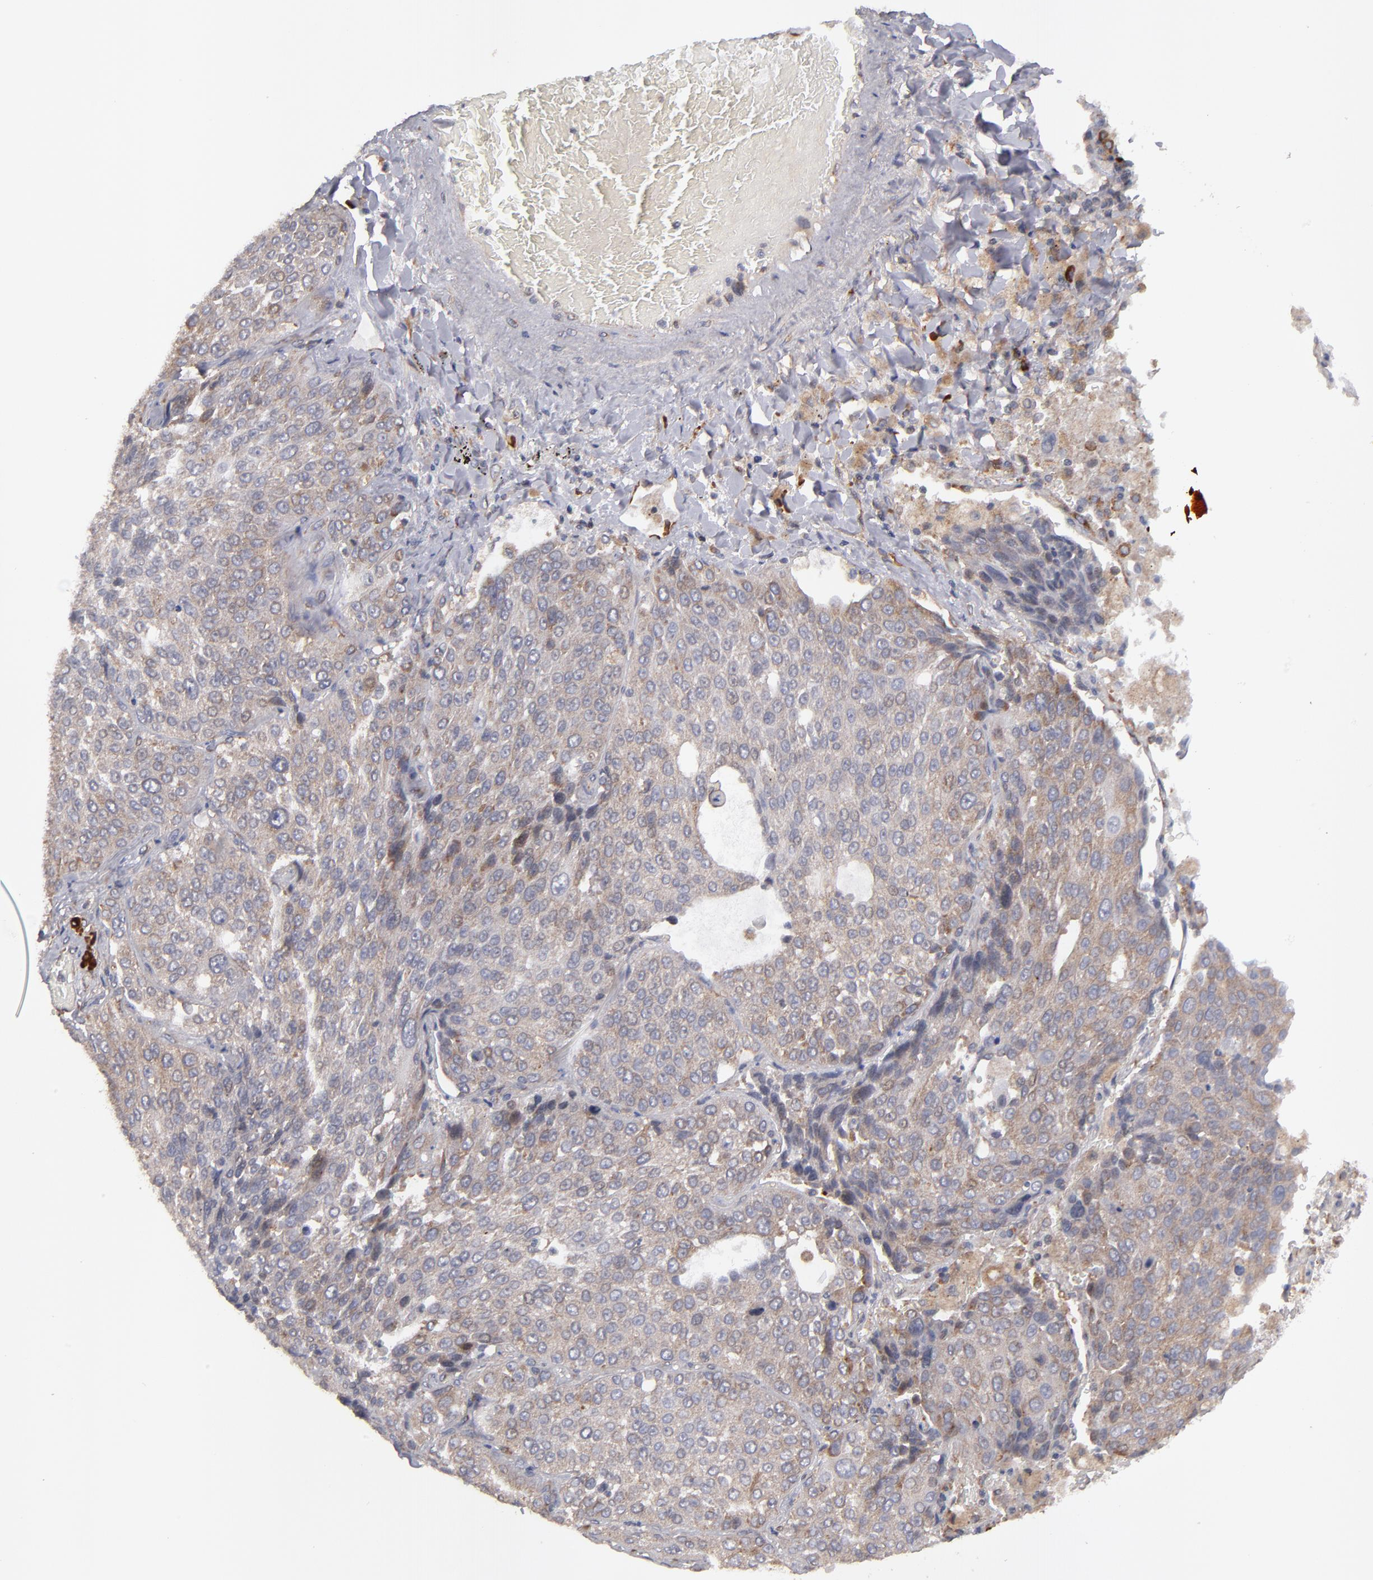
{"staining": {"intensity": "weak", "quantity": "25%-75%", "location": "cytoplasmic/membranous"}, "tissue": "lung cancer", "cell_type": "Tumor cells", "image_type": "cancer", "snomed": [{"axis": "morphology", "description": "Squamous cell carcinoma, NOS"}, {"axis": "topography", "description": "Lung"}], "caption": "This is an image of IHC staining of lung squamous cell carcinoma, which shows weak staining in the cytoplasmic/membranous of tumor cells.", "gene": "SND1", "patient": {"sex": "male", "age": 54}}